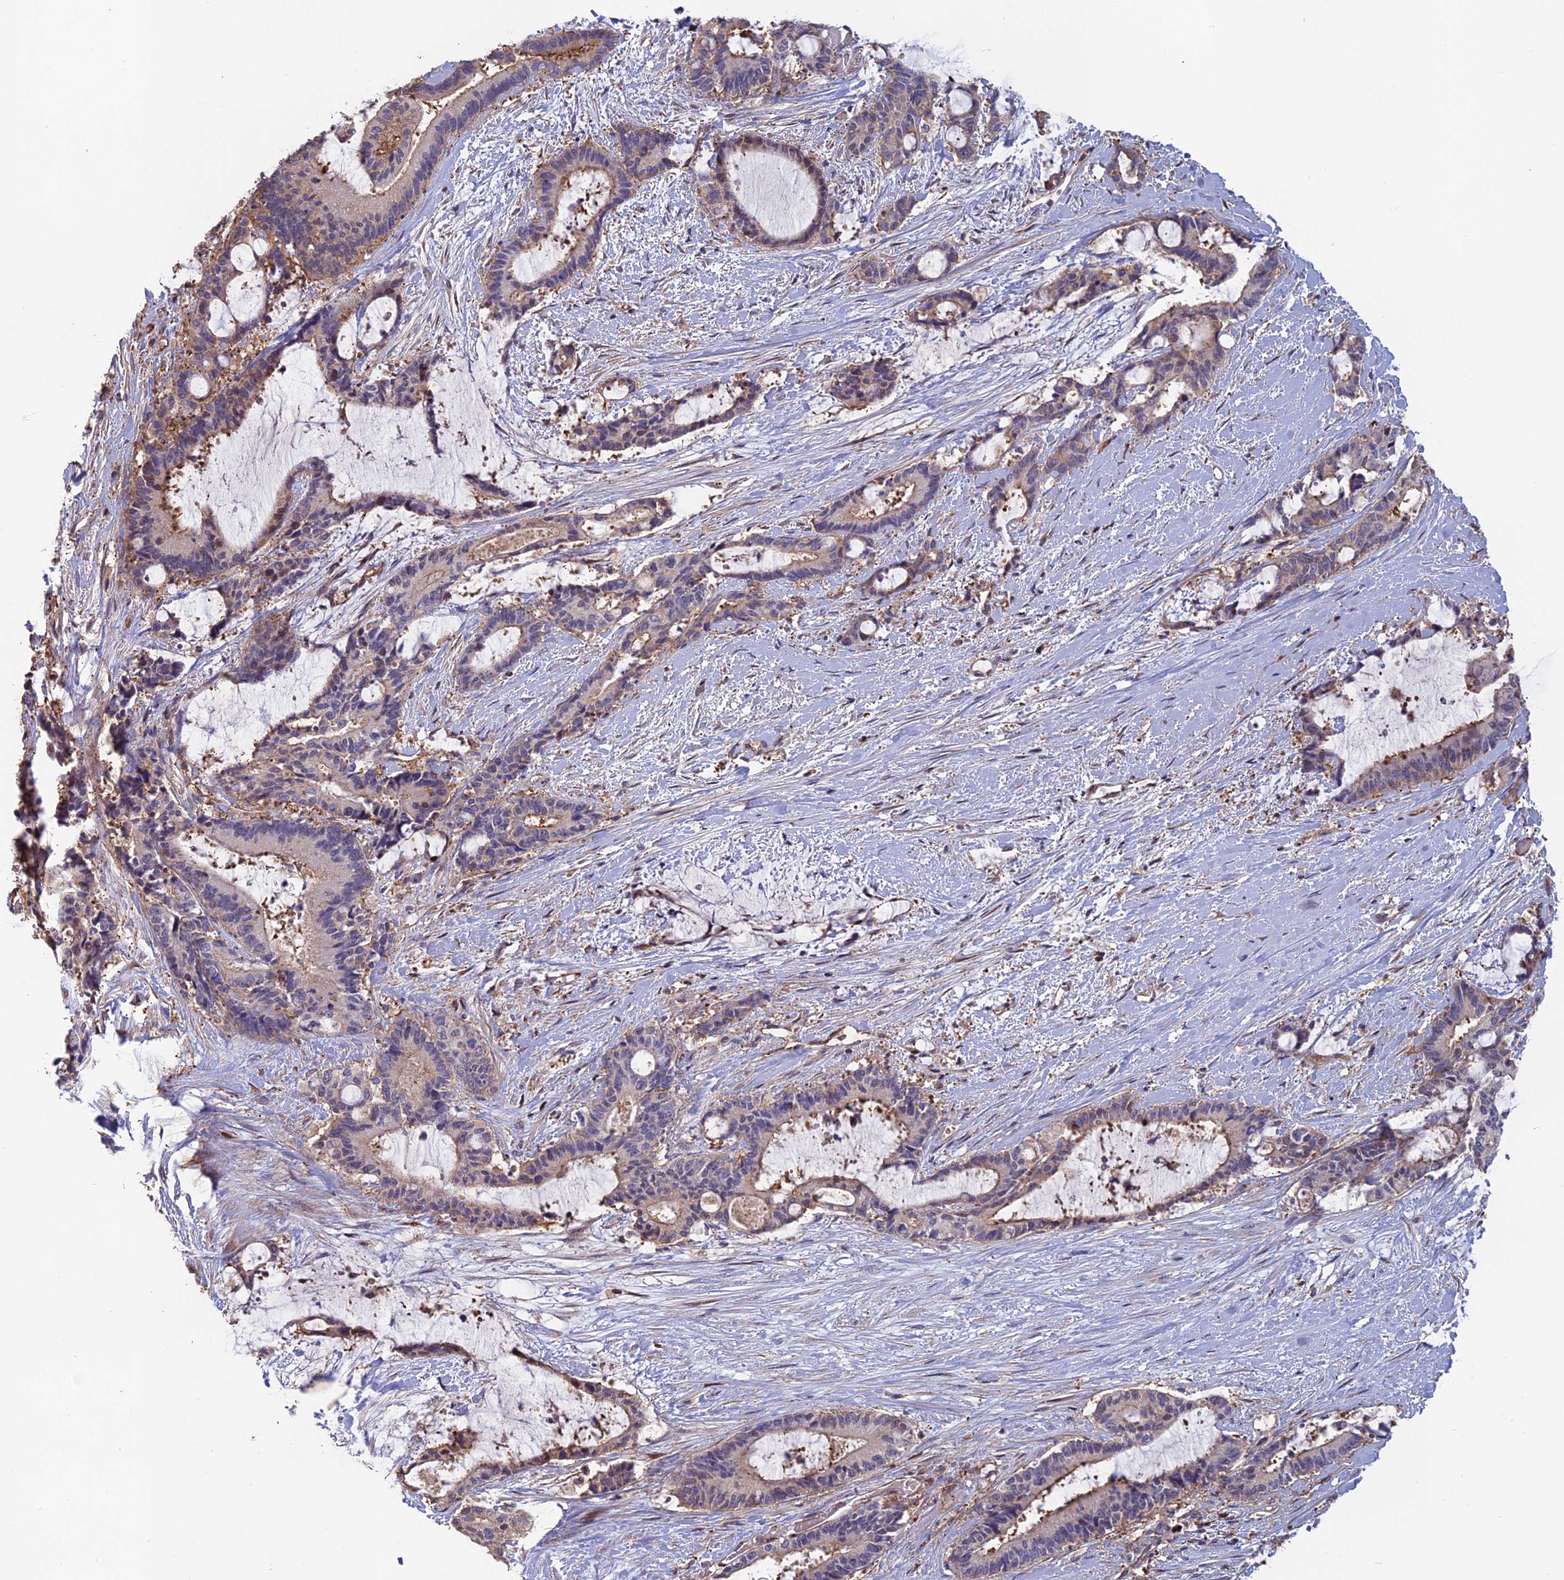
{"staining": {"intensity": "negative", "quantity": "none", "location": "none"}, "tissue": "liver cancer", "cell_type": "Tumor cells", "image_type": "cancer", "snomed": [{"axis": "morphology", "description": "Normal tissue, NOS"}, {"axis": "morphology", "description": "Cholangiocarcinoma"}, {"axis": "topography", "description": "Liver"}, {"axis": "topography", "description": "Peripheral nerve tissue"}], "caption": "Immunohistochemical staining of human cholangiocarcinoma (liver) demonstrates no significant staining in tumor cells.", "gene": "C15orf62", "patient": {"sex": "female", "age": 73}}